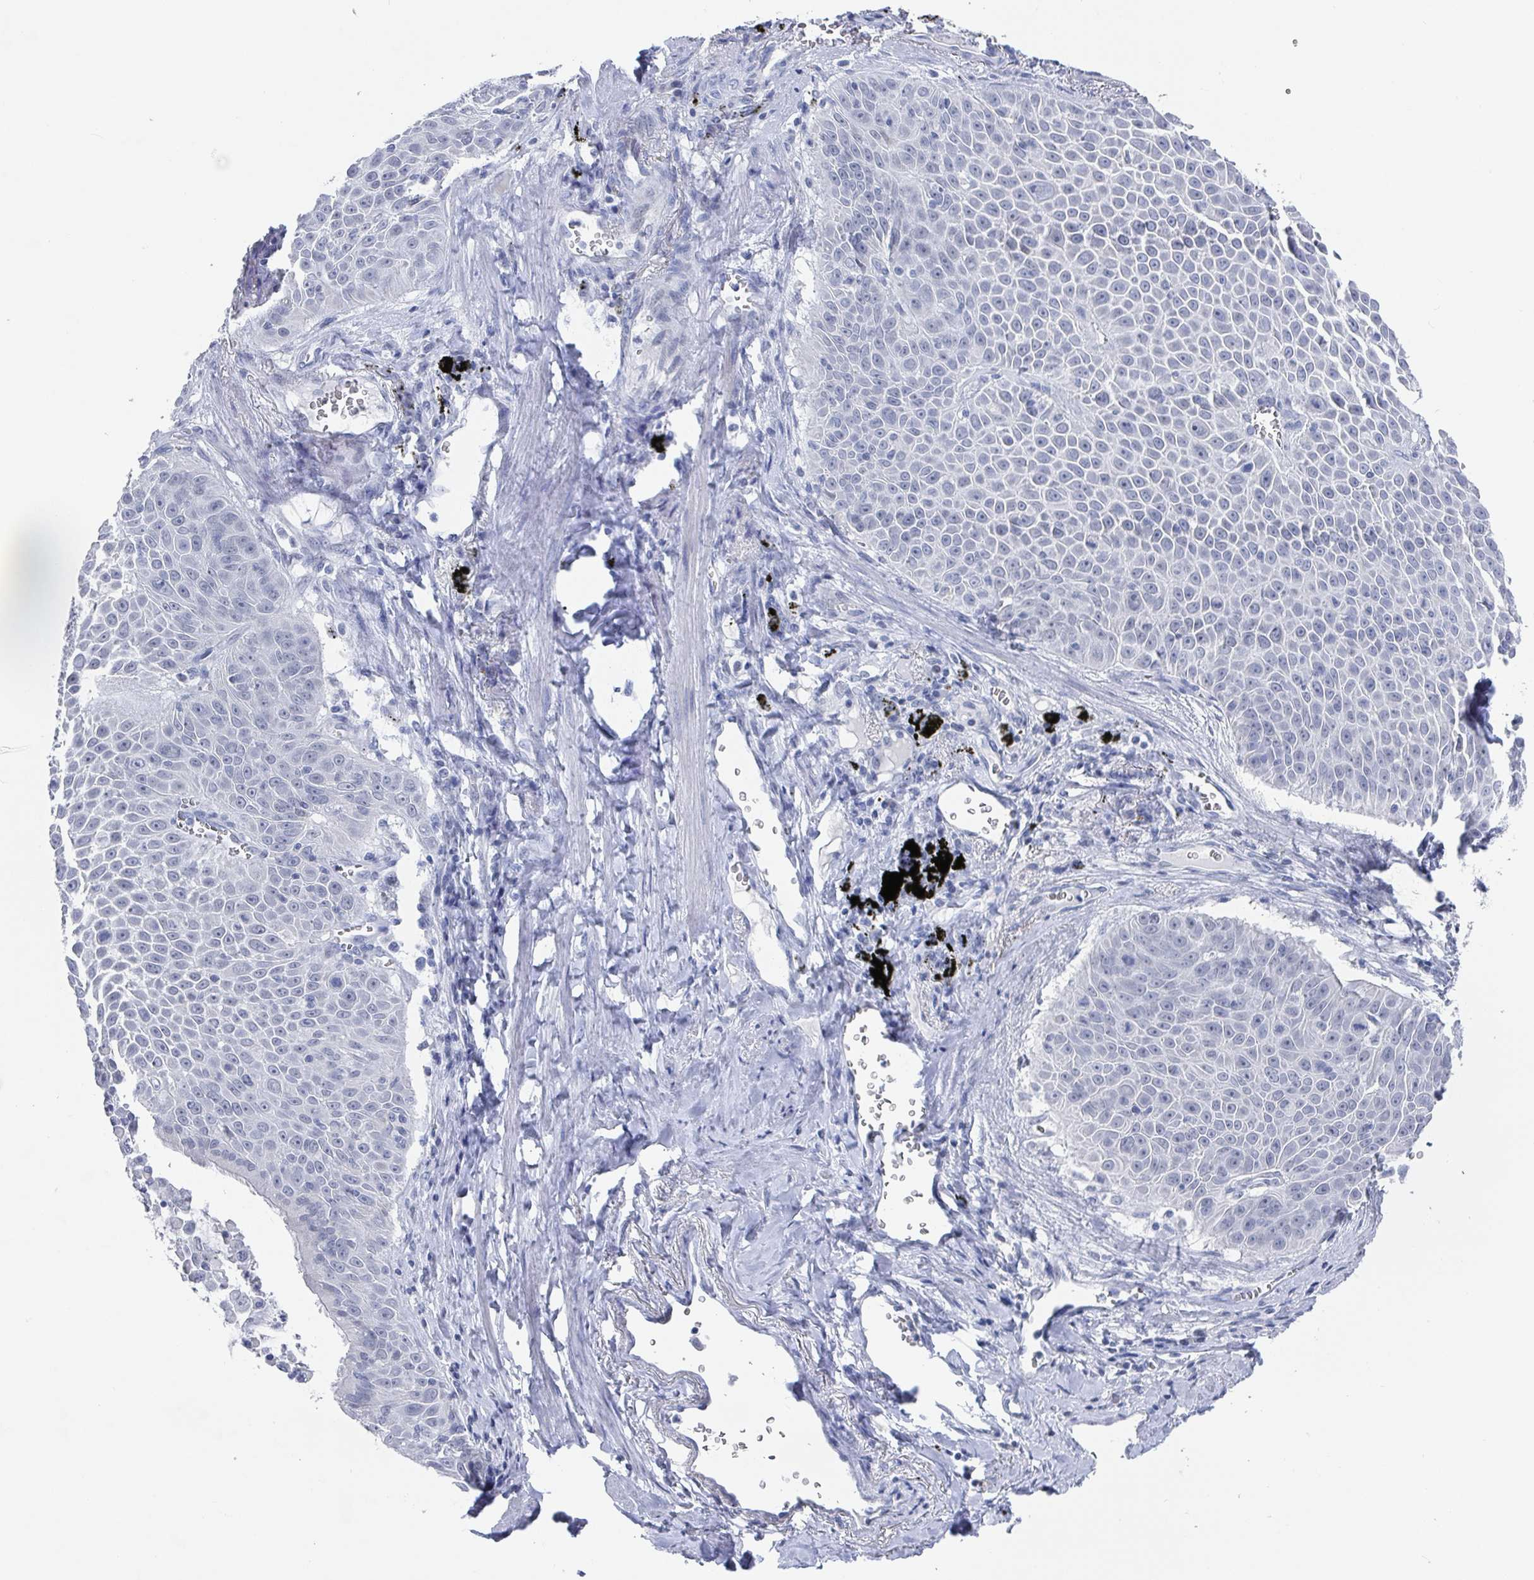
{"staining": {"intensity": "negative", "quantity": "none", "location": "none"}, "tissue": "lung cancer", "cell_type": "Tumor cells", "image_type": "cancer", "snomed": [{"axis": "morphology", "description": "Squamous cell carcinoma, NOS"}, {"axis": "morphology", "description": "Squamous cell carcinoma, metastatic, NOS"}, {"axis": "topography", "description": "Lymph node"}, {"axis": "topography", "description": "Lung"}], "caption": "This is an immunohistochemistry (IHC) image of human lung cancer (metastatic squamous cell carcinoma). There is no expression in tumor cells.", "gene": "CAMKV", "patient": {"sex": "female", "age": 62}}